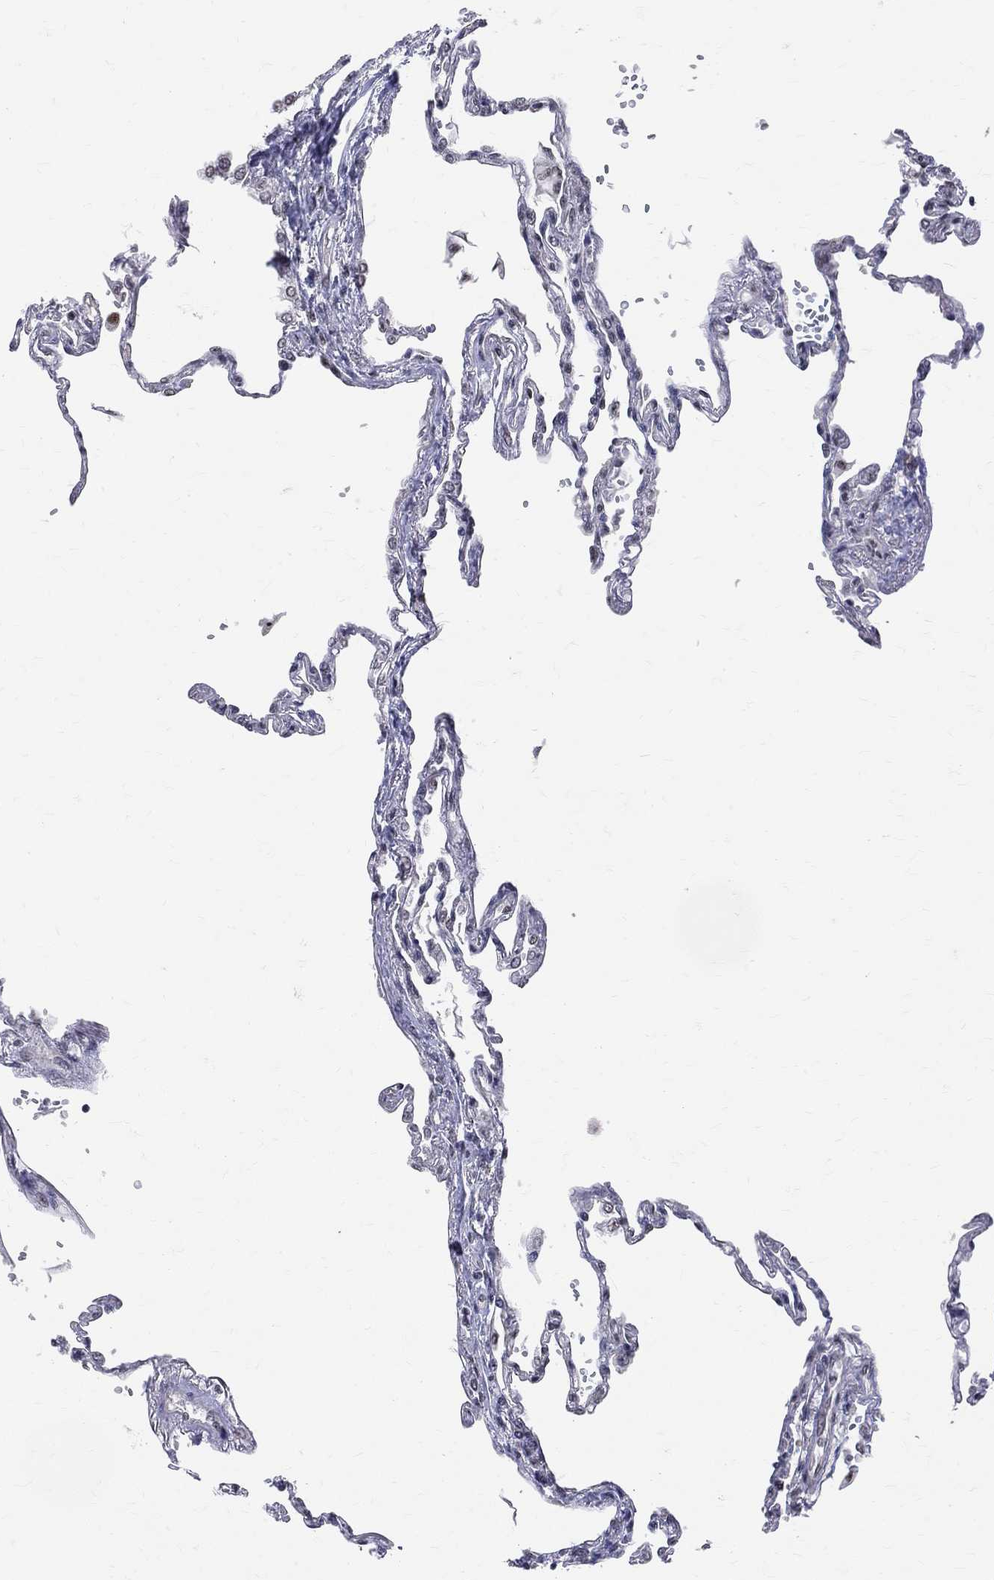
{"staining": {"intensity": "strong", "quantity": "<25%", "location": "nuclear"}, "tissue": "lung", "cell_type": "Alveolar cells", "image_type": "normal", "snomed": [{"axis": "morphology", "description": "Normal tissue, NOS"}, {"axis": "topography", "description": "Lung"}], "caption": "An image of human lung stained for a protein reveals strong nuclear brown staining in alveolar cells.", "gene": "CDK7", "patient": {"sex": "male", "age": 78}}